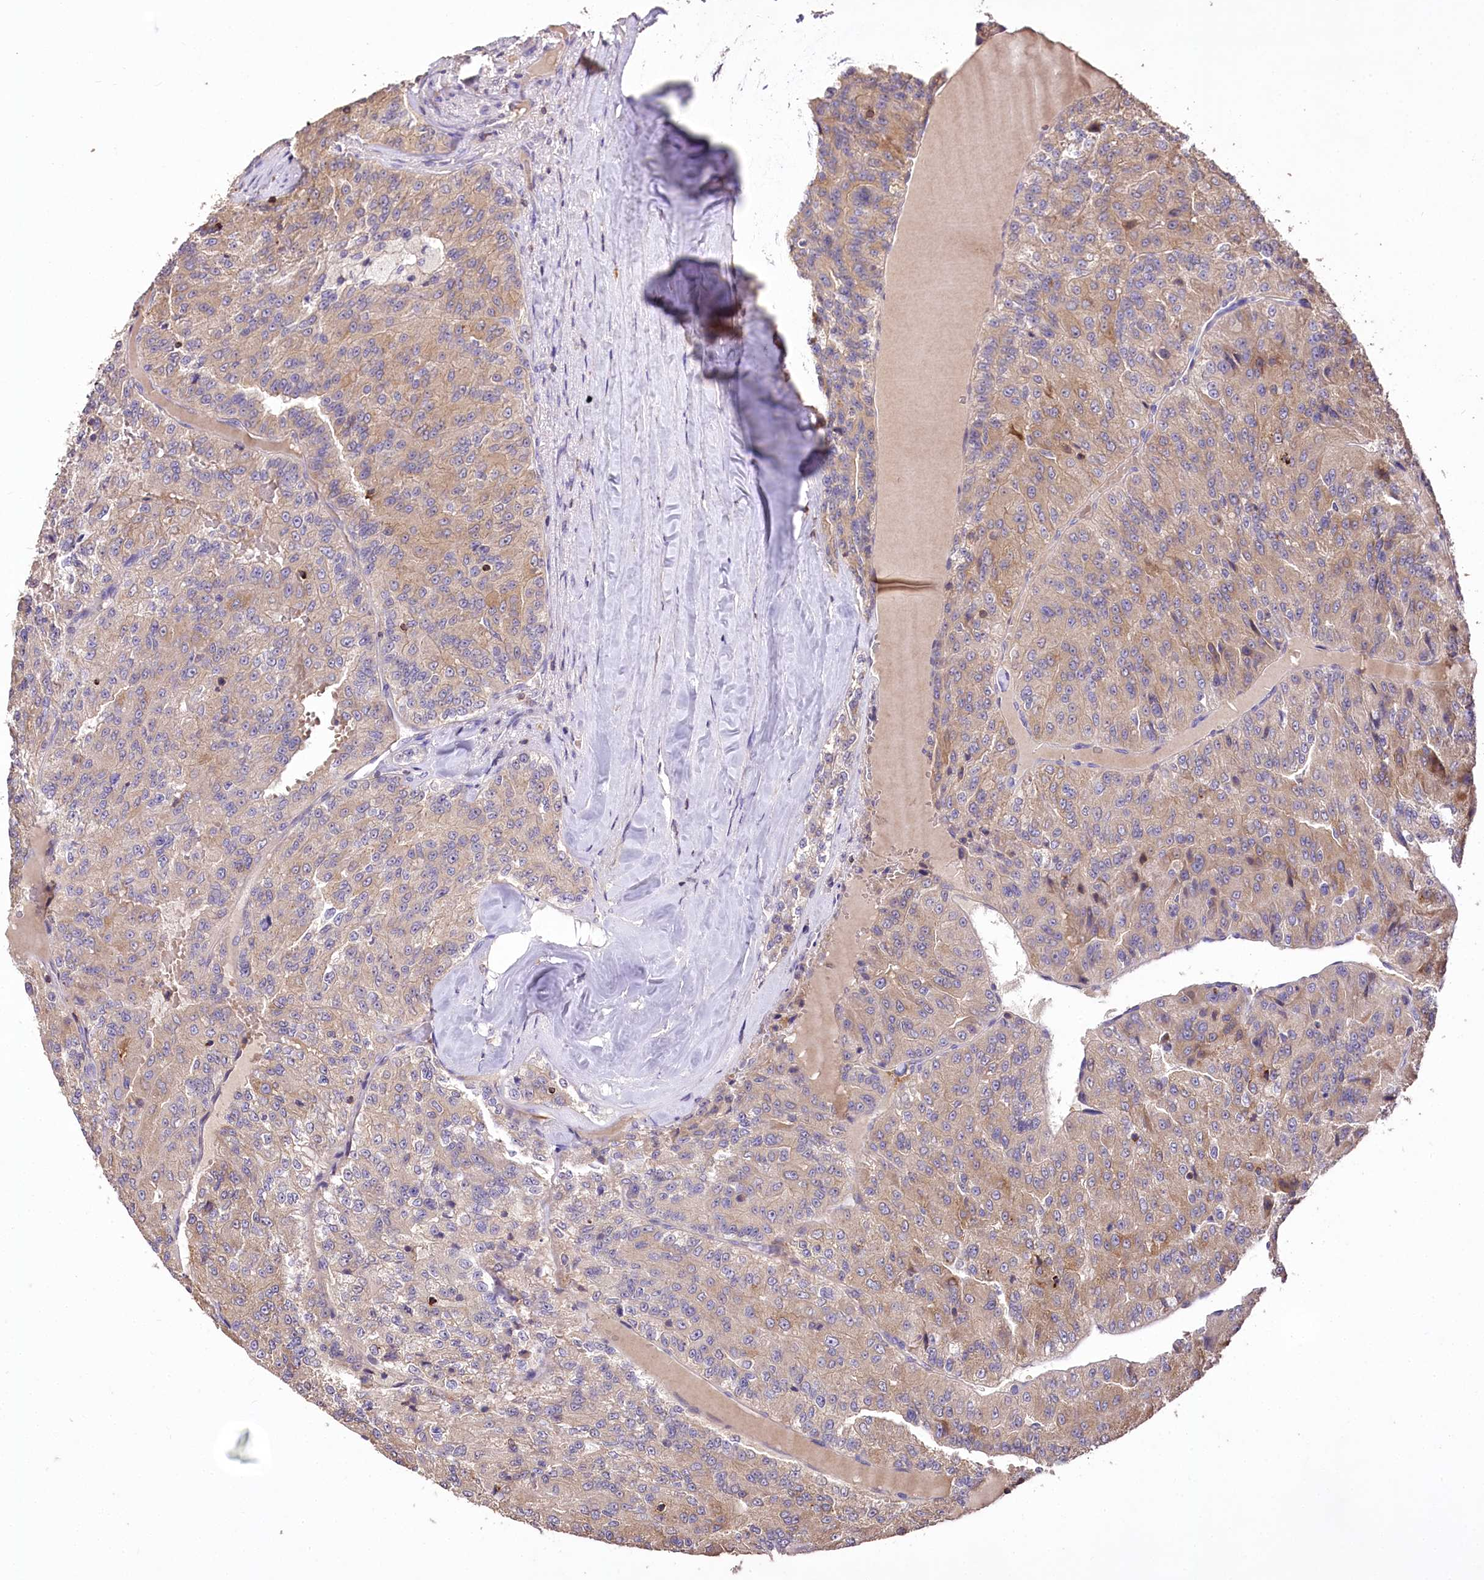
{"staining": {"intensity": "moderate", "quantity": "25%-75%", "location": "cytoplasmic/membranous"}, "tissue": "renal cancer", "cell_type": "Tumor cells", "image_type": "cancer", "snomed": [{"axis": "morphology", "description": "Adenocarcinoma, NOS"}, {"axis": "topography", "description": "Kidney"}], "caption": "Immunohistochemical staining of human renal cancer reveals moderate cytoplasmic/membranous protein staining in about 25%-75% of tumor cells.", "gene": "SERGEF", "patient": {"sex": "female", "age": 63}}